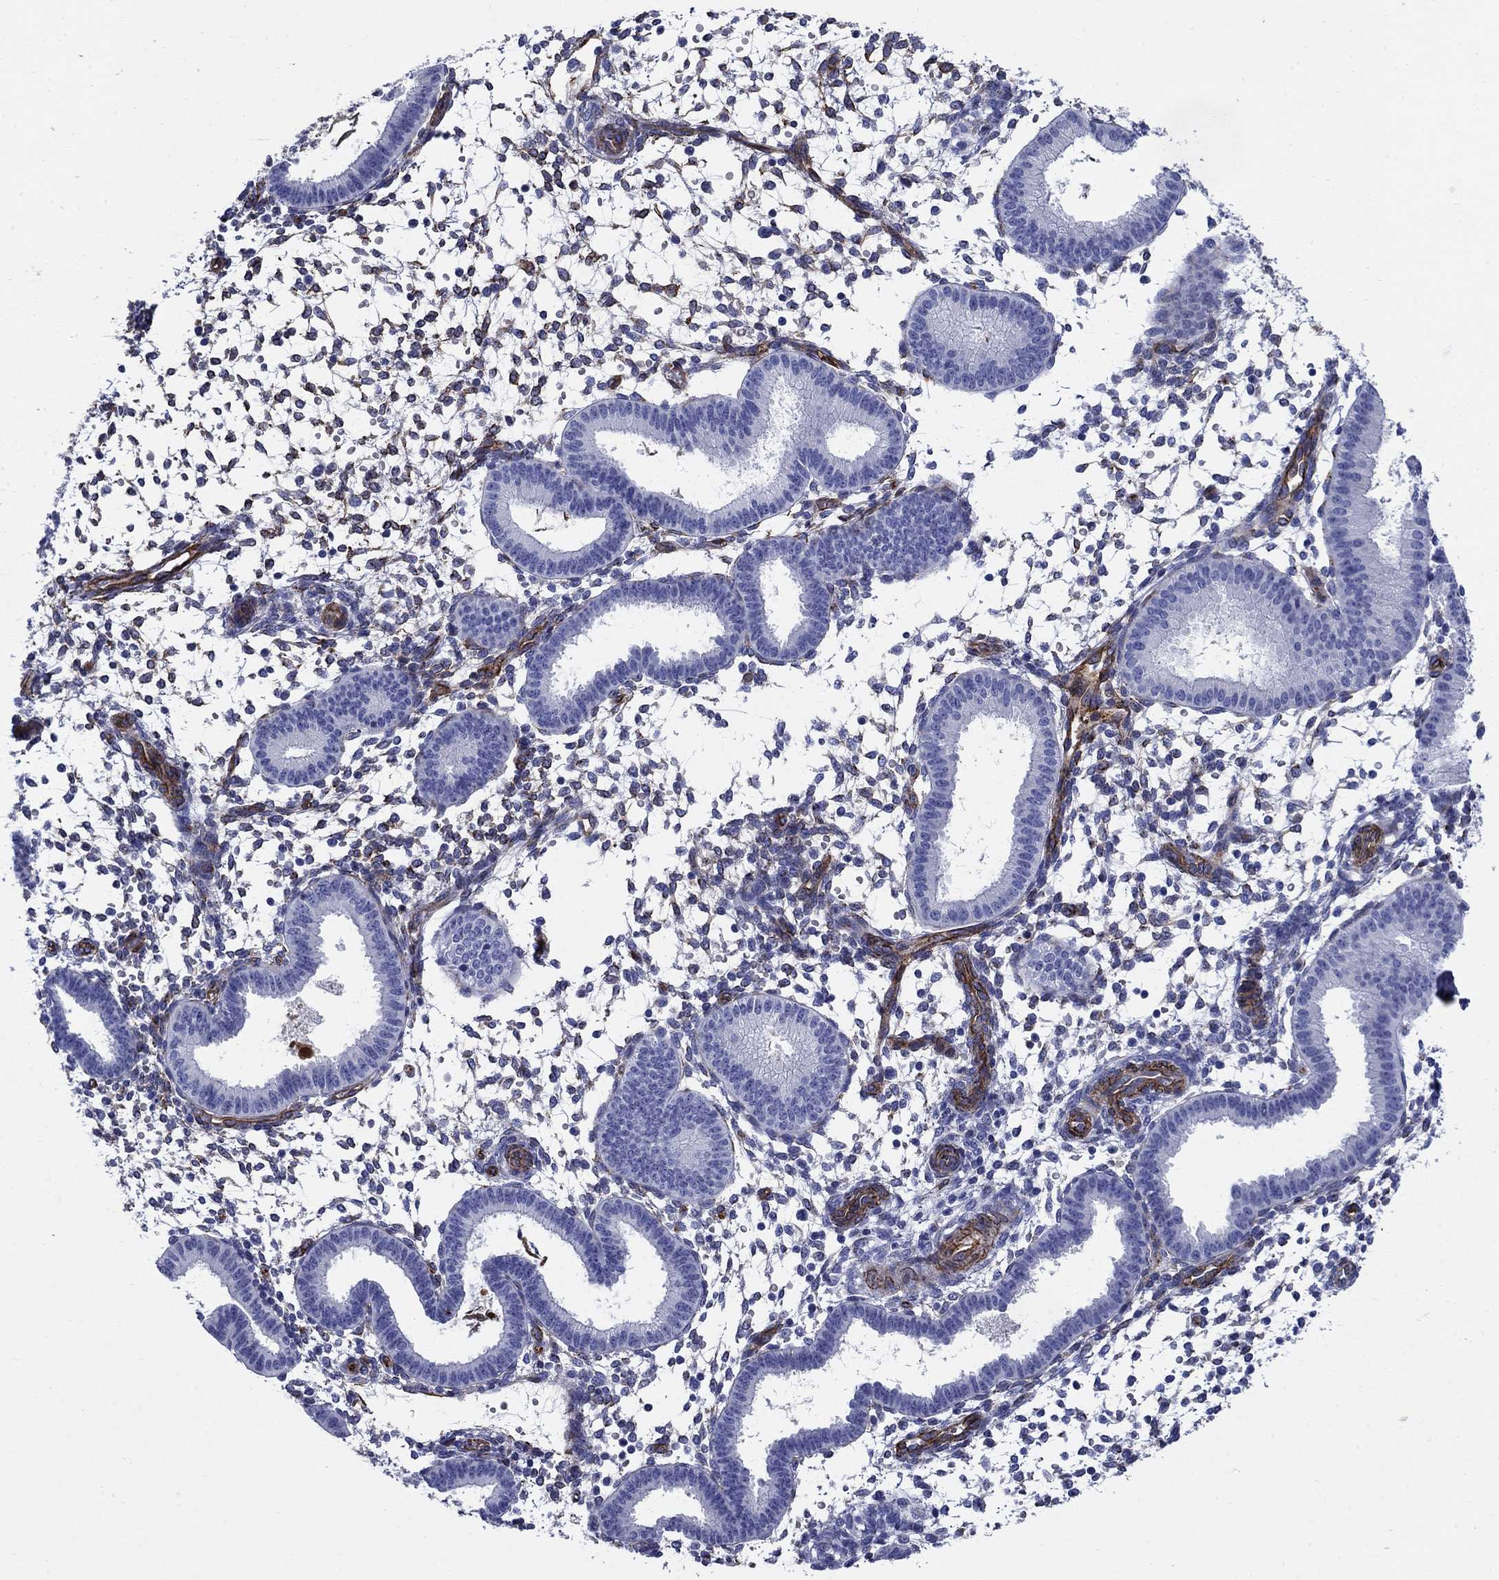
{"staining": {"intensity": "negative", "quantity": "none", "location": "none"}, "tissue": "endometrium", "cell_type": "Cells in endometrial stroma", "image_type": "normal", "snomed": [{"axis": "morphology", "description": "Normal tissue, NOS"}, {"axis": "topography", "description": "Endometrium"}], "caption": "Immunohistochemistry (IHC) of unremarkable endometrium shows no positivity in cells in endometrial stroma.", "gene": "VTN", "patient": {"sex": "female", "age": 43}}